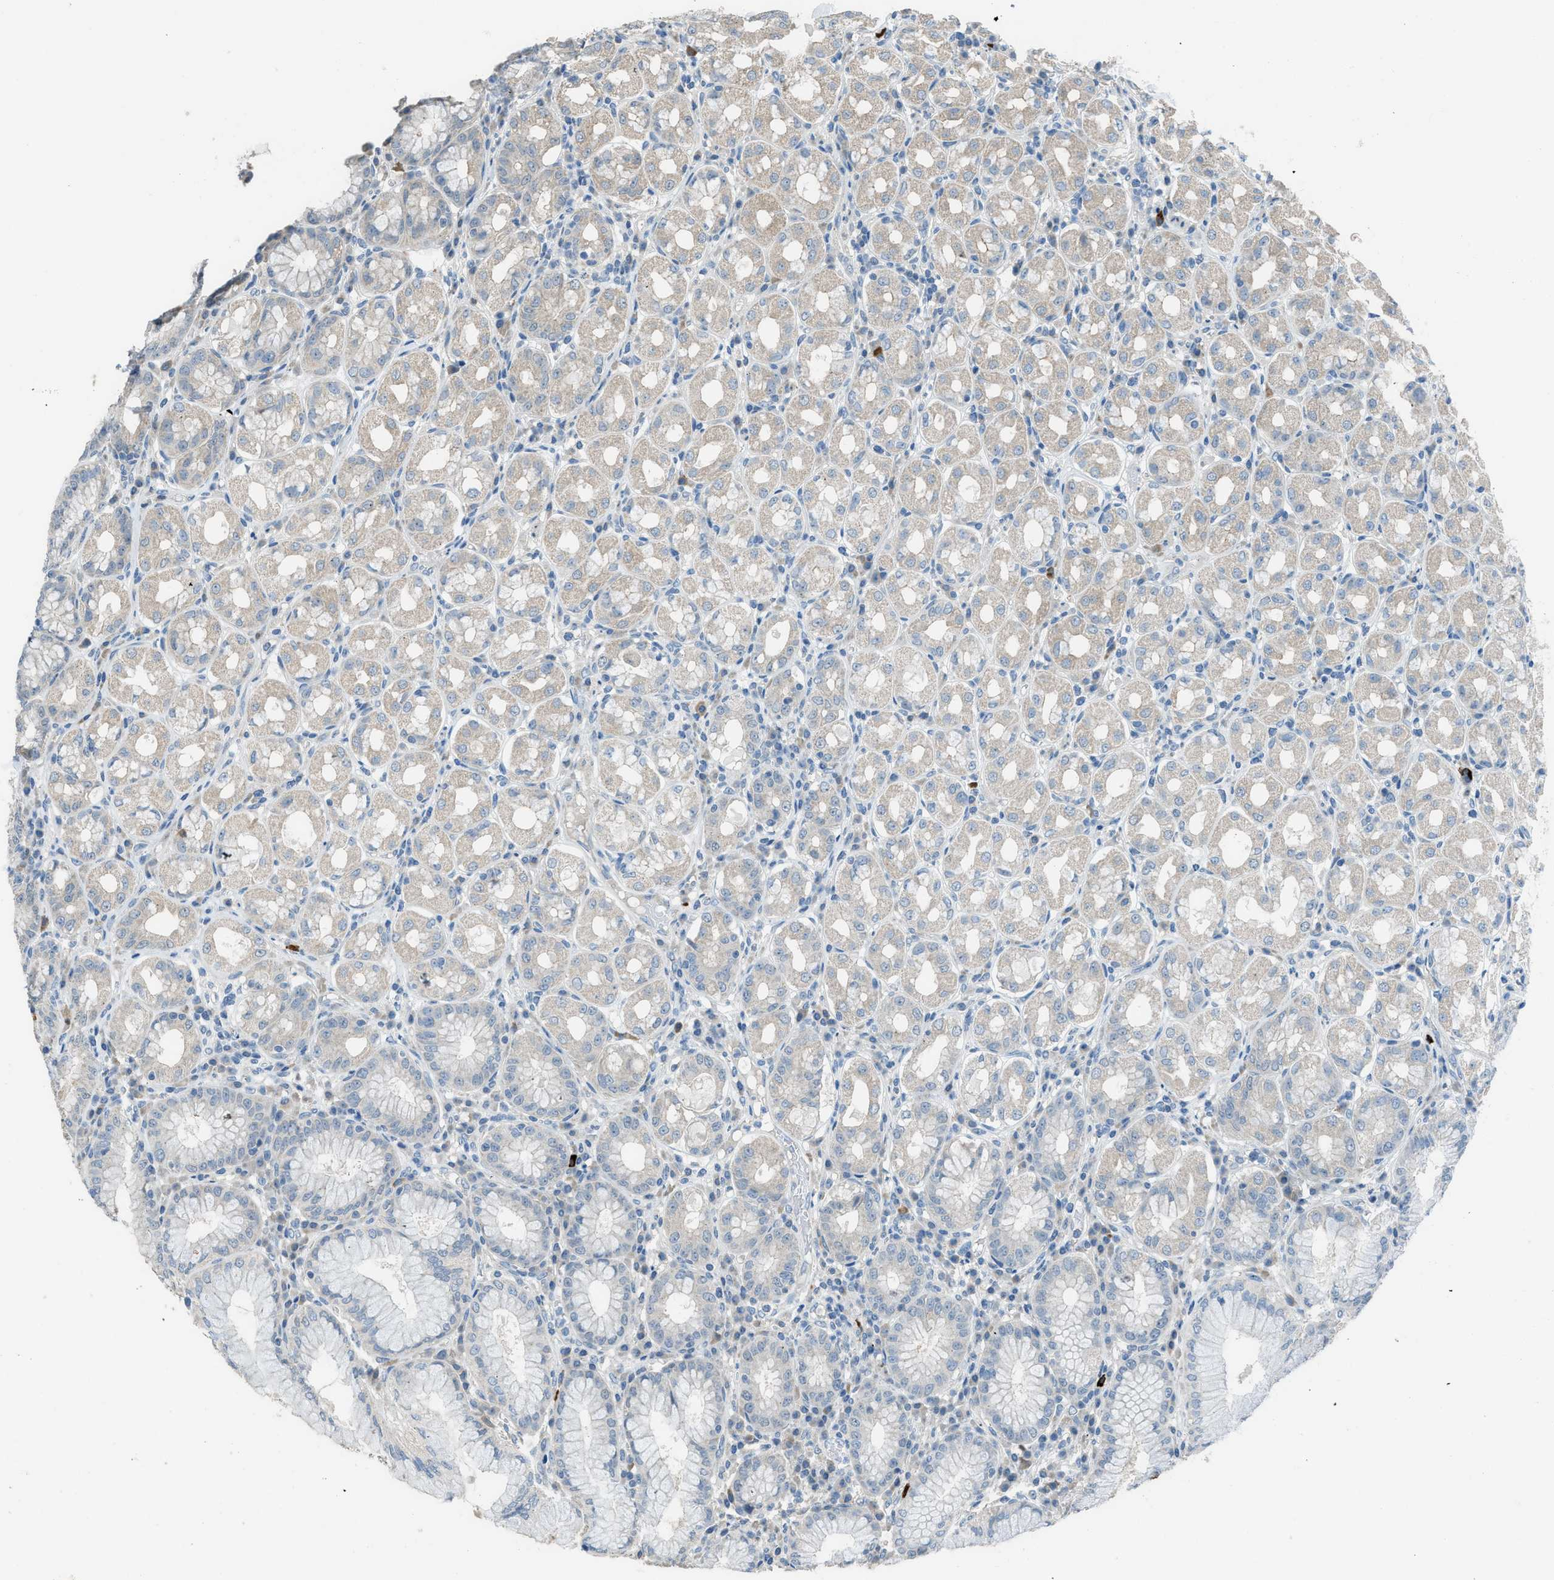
{"staining": {"intensity": "weak", "quantity": "25%-75%", "location": "cytoplasmic/membranous"}, "tissue": "stomach", "cell_type": "Glandular cells", "image_type": "normal", "snomed": [{"axis": "morphology", "description": "Normal tissue, NOS"}, {"axis": "topography", "description": "Stomach"}, {"axis": "topography", "description": "Stomach, lower"}], "caption": "The immunohistochemical stain labels weak cytoplasmic/membranous expression in glandular cells of normal stomach. The protein of interest is stained brown, and the nuclei are stained in blue (DAB IHC with brightfield microscopy, high magnification).", "gene": "TIMD4", "patient": {"sex": "female", "age": 56}}